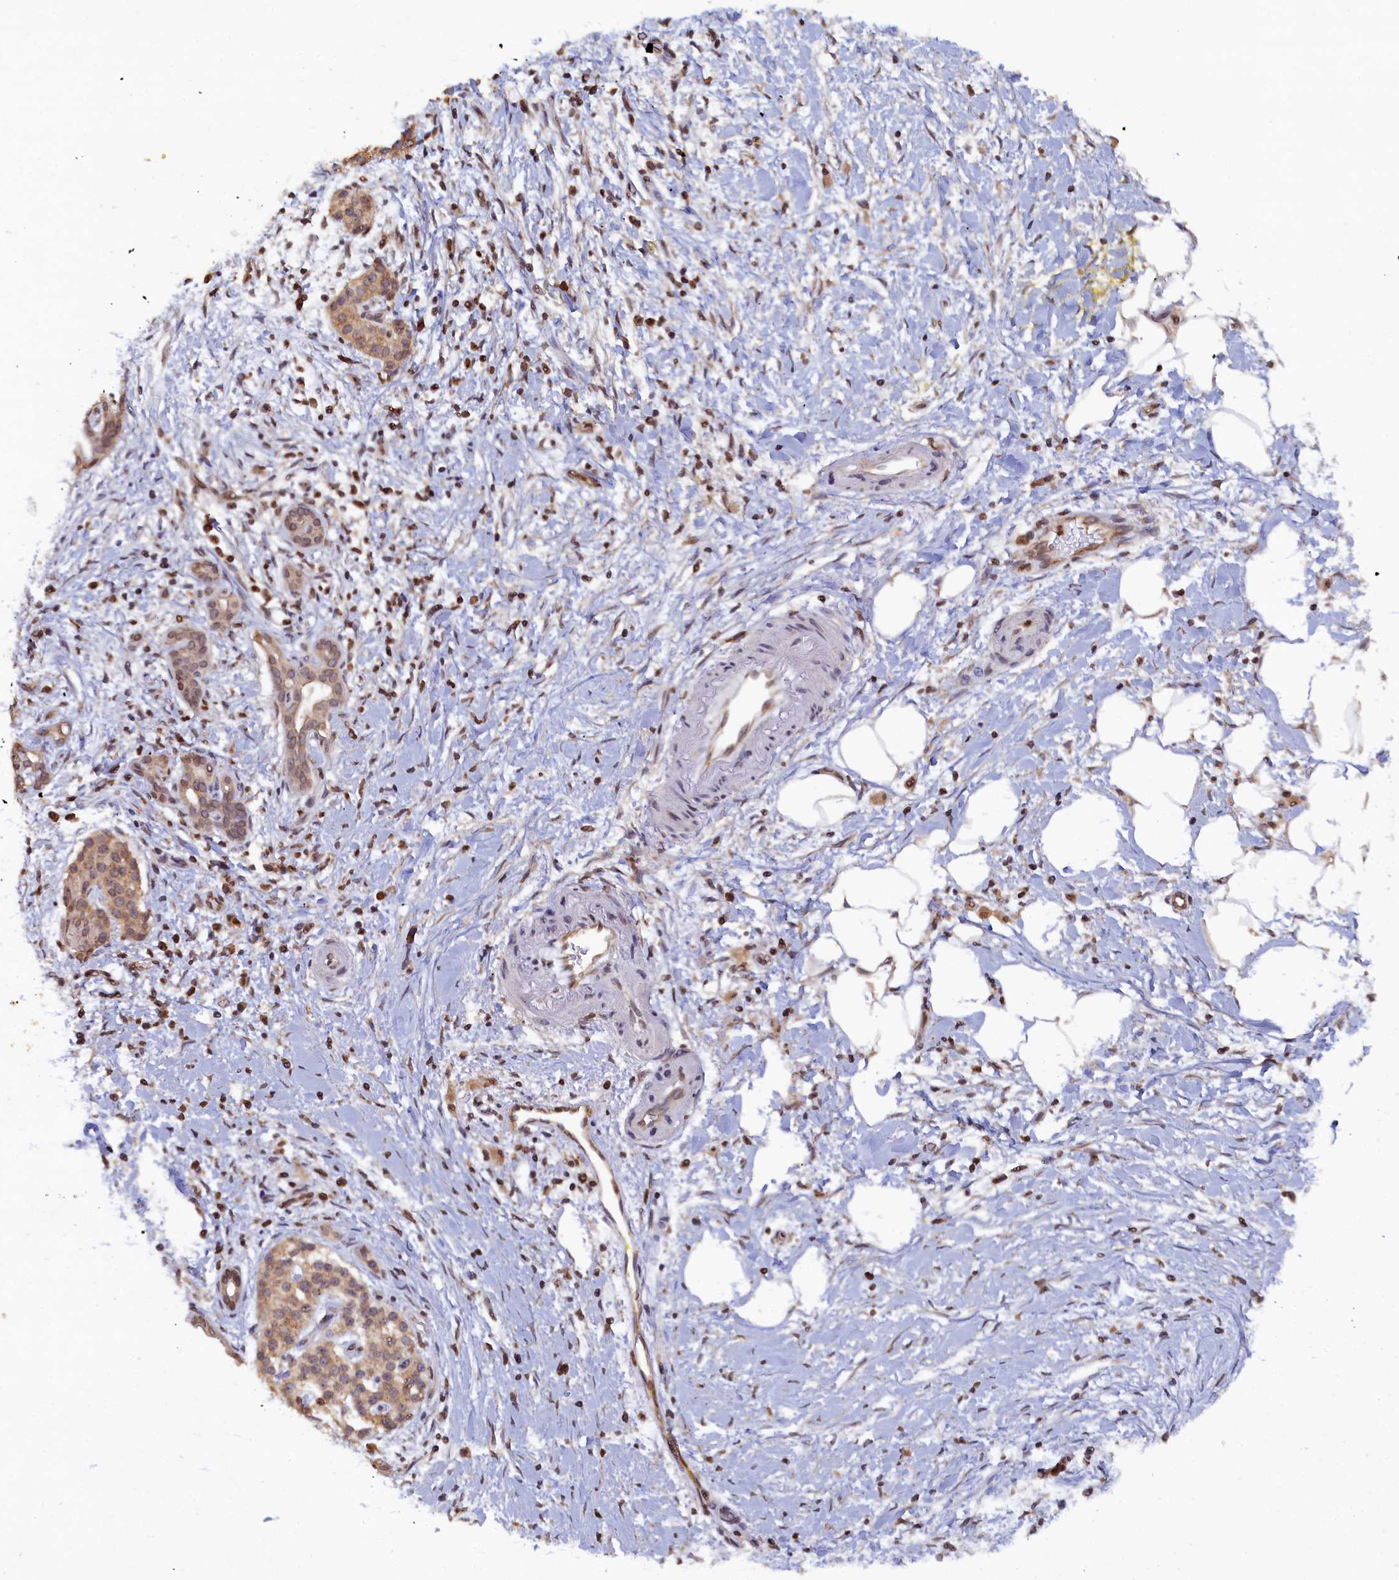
{"staining": {"intensity": "moderate", "quantity": ">75%", "location": "cytoplasmic/membranous,nuclear"}, "tissue": "pancreatic cancer", "cell_type": "Tumor cells", "image_type": "cancer", "snomed": [{"axis": "morphology", "description": "Adenocarcinoma, NOS"}, {"axis": "topography", "description": "Pancreas"}], "caption": "This is a histology image of IHC staining of pancreatic cancer (adenocarcinoma), which shows moderate staining in the cytoplasmic/membranous and nuclear of tumor cells.", "gene": "ANKEF1", "patient": {"sex": "male", "age": 58}}